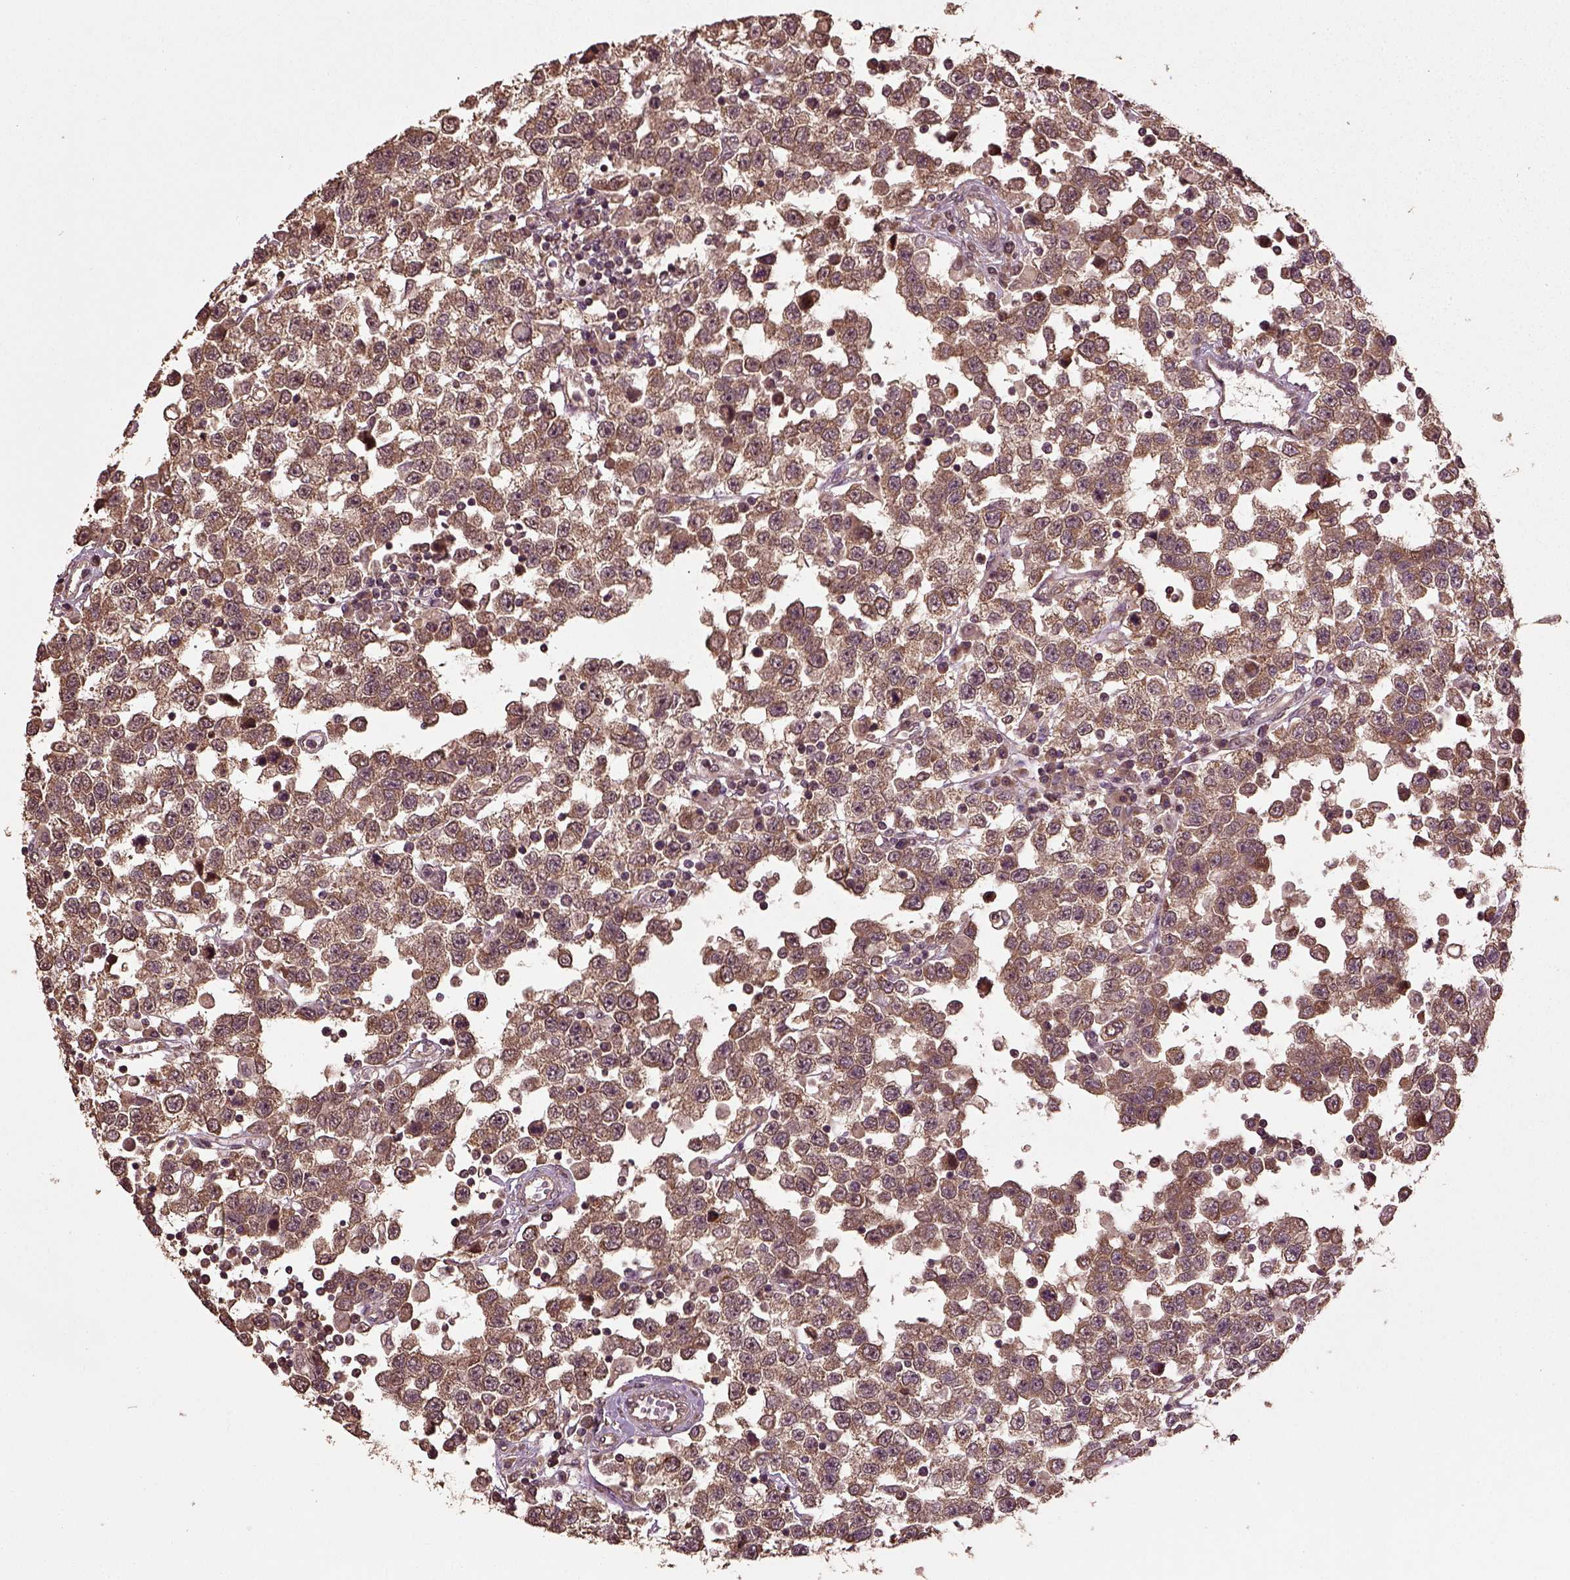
{"staining": {"intensity": "moderate", "quantity": ">75%", "location": "cytoplasmic/membranous"}, "tissue": "testis cancer", "cell_type": "Tumor cells", "image_type": "cancer", "snomed": [{"axis": "morphology", "description": "Seminoma, NOS"}, {"axis": "topography", "description": "Testis"}], "caption": "The micrograph shows immunohistochemical staining of testis cancer (seminoma). There is moderate cytoplasmic/membranous staining is seen in approximately >75% of tumor cells.", "gene": "ERV3-1", "patient": {"sex": "male", "age": 34}}